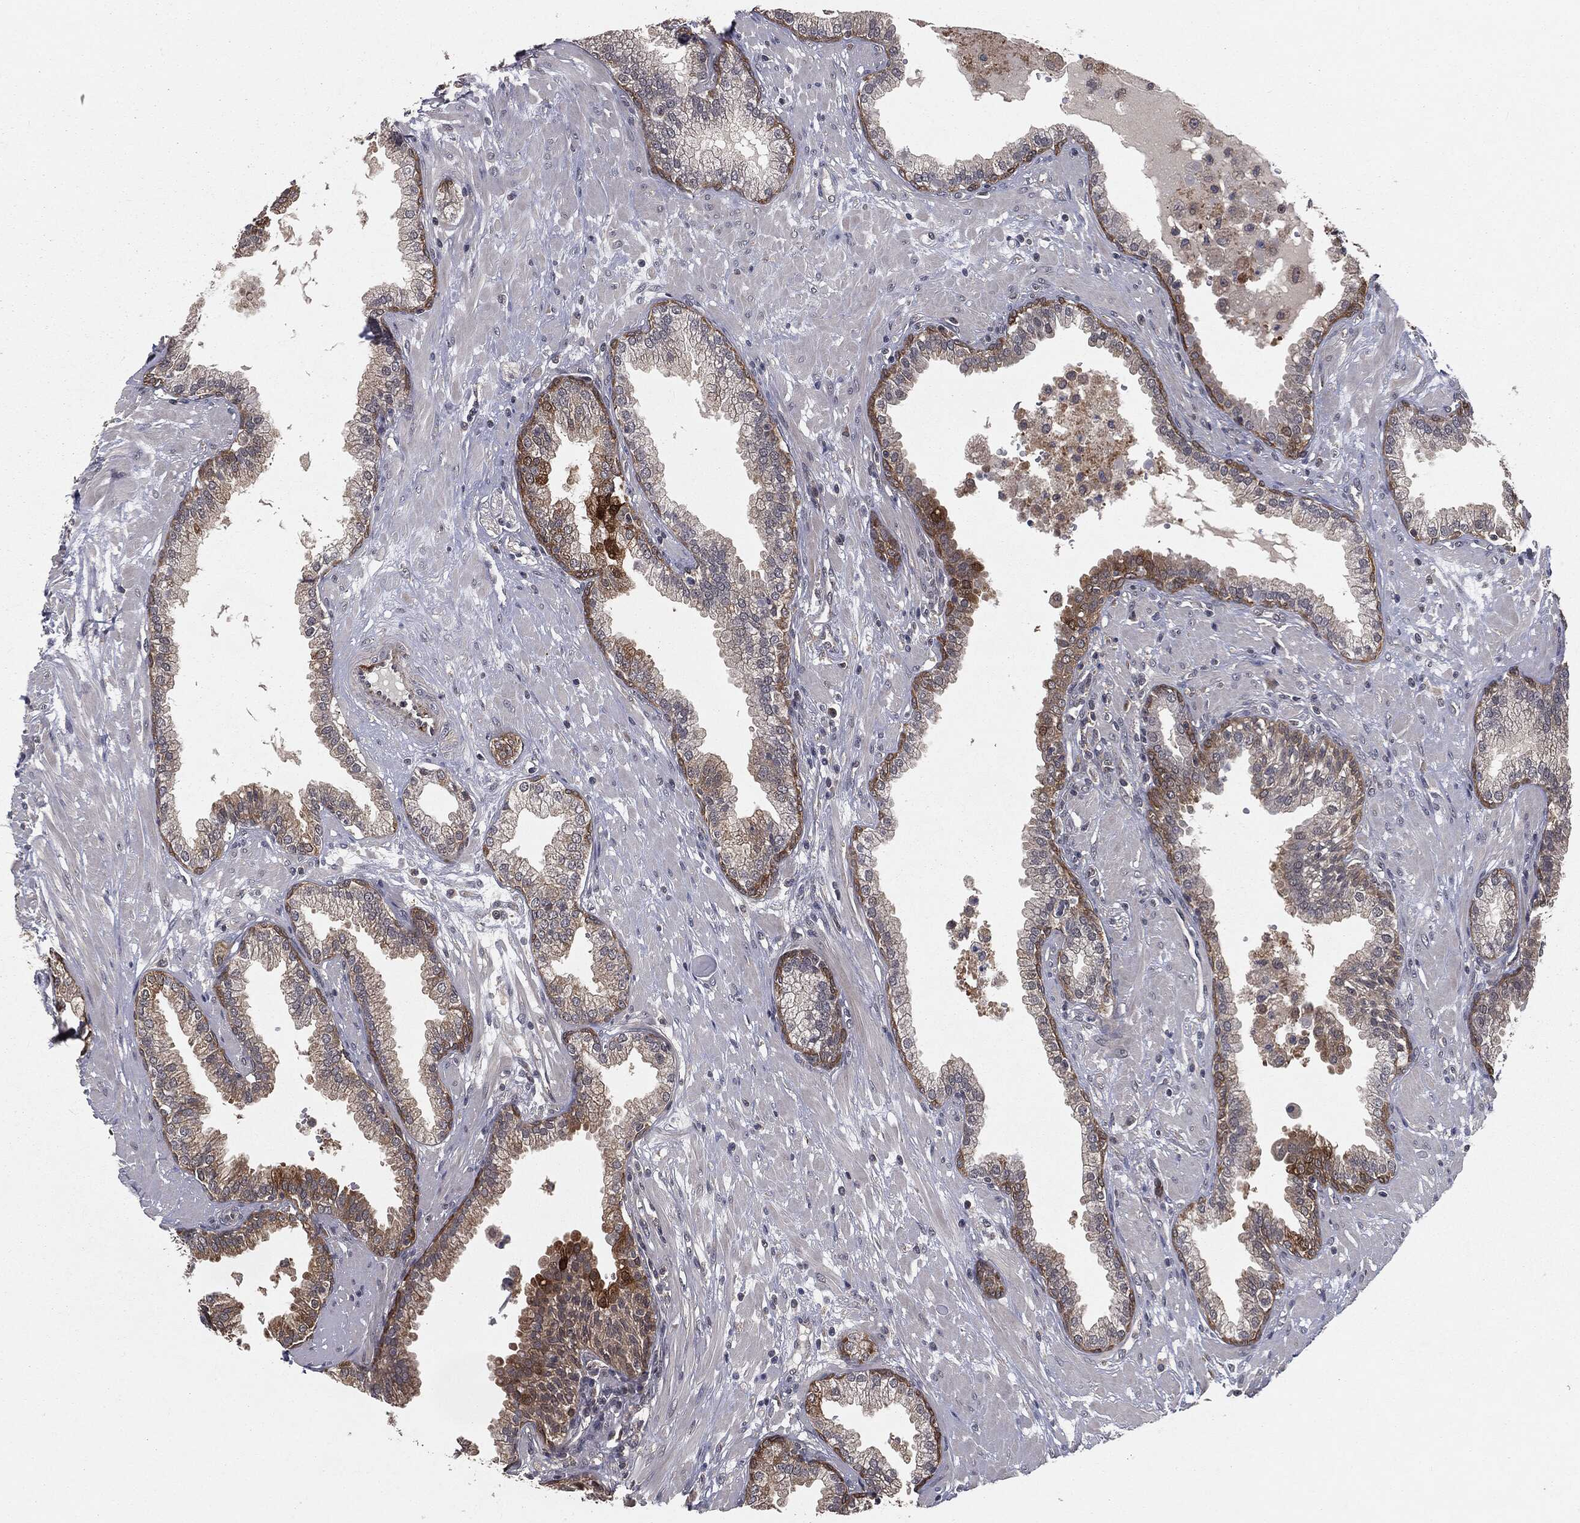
{"staining": {"intensity": "strong", "quantity": "25%-75%", "location": "cytoplasmic/membranous"}, "tissue": "prostate", "cell_type": "Glandular cells", "image_type": "normal", "snomed": [{"axis": "morphology", "description": "Normal tissue, NOS"}, {"axis": "topography", "description": "Prostate"}], "caption": "A histopathology image showing strong cytoplasmic/membranous staining in about 25%-75% of glandular cells in unremarkable prostate, as visualized by brown immunohistochemical staining.", "gene": "FBXO7", "patient": {"sex": "male", "age": 64}}